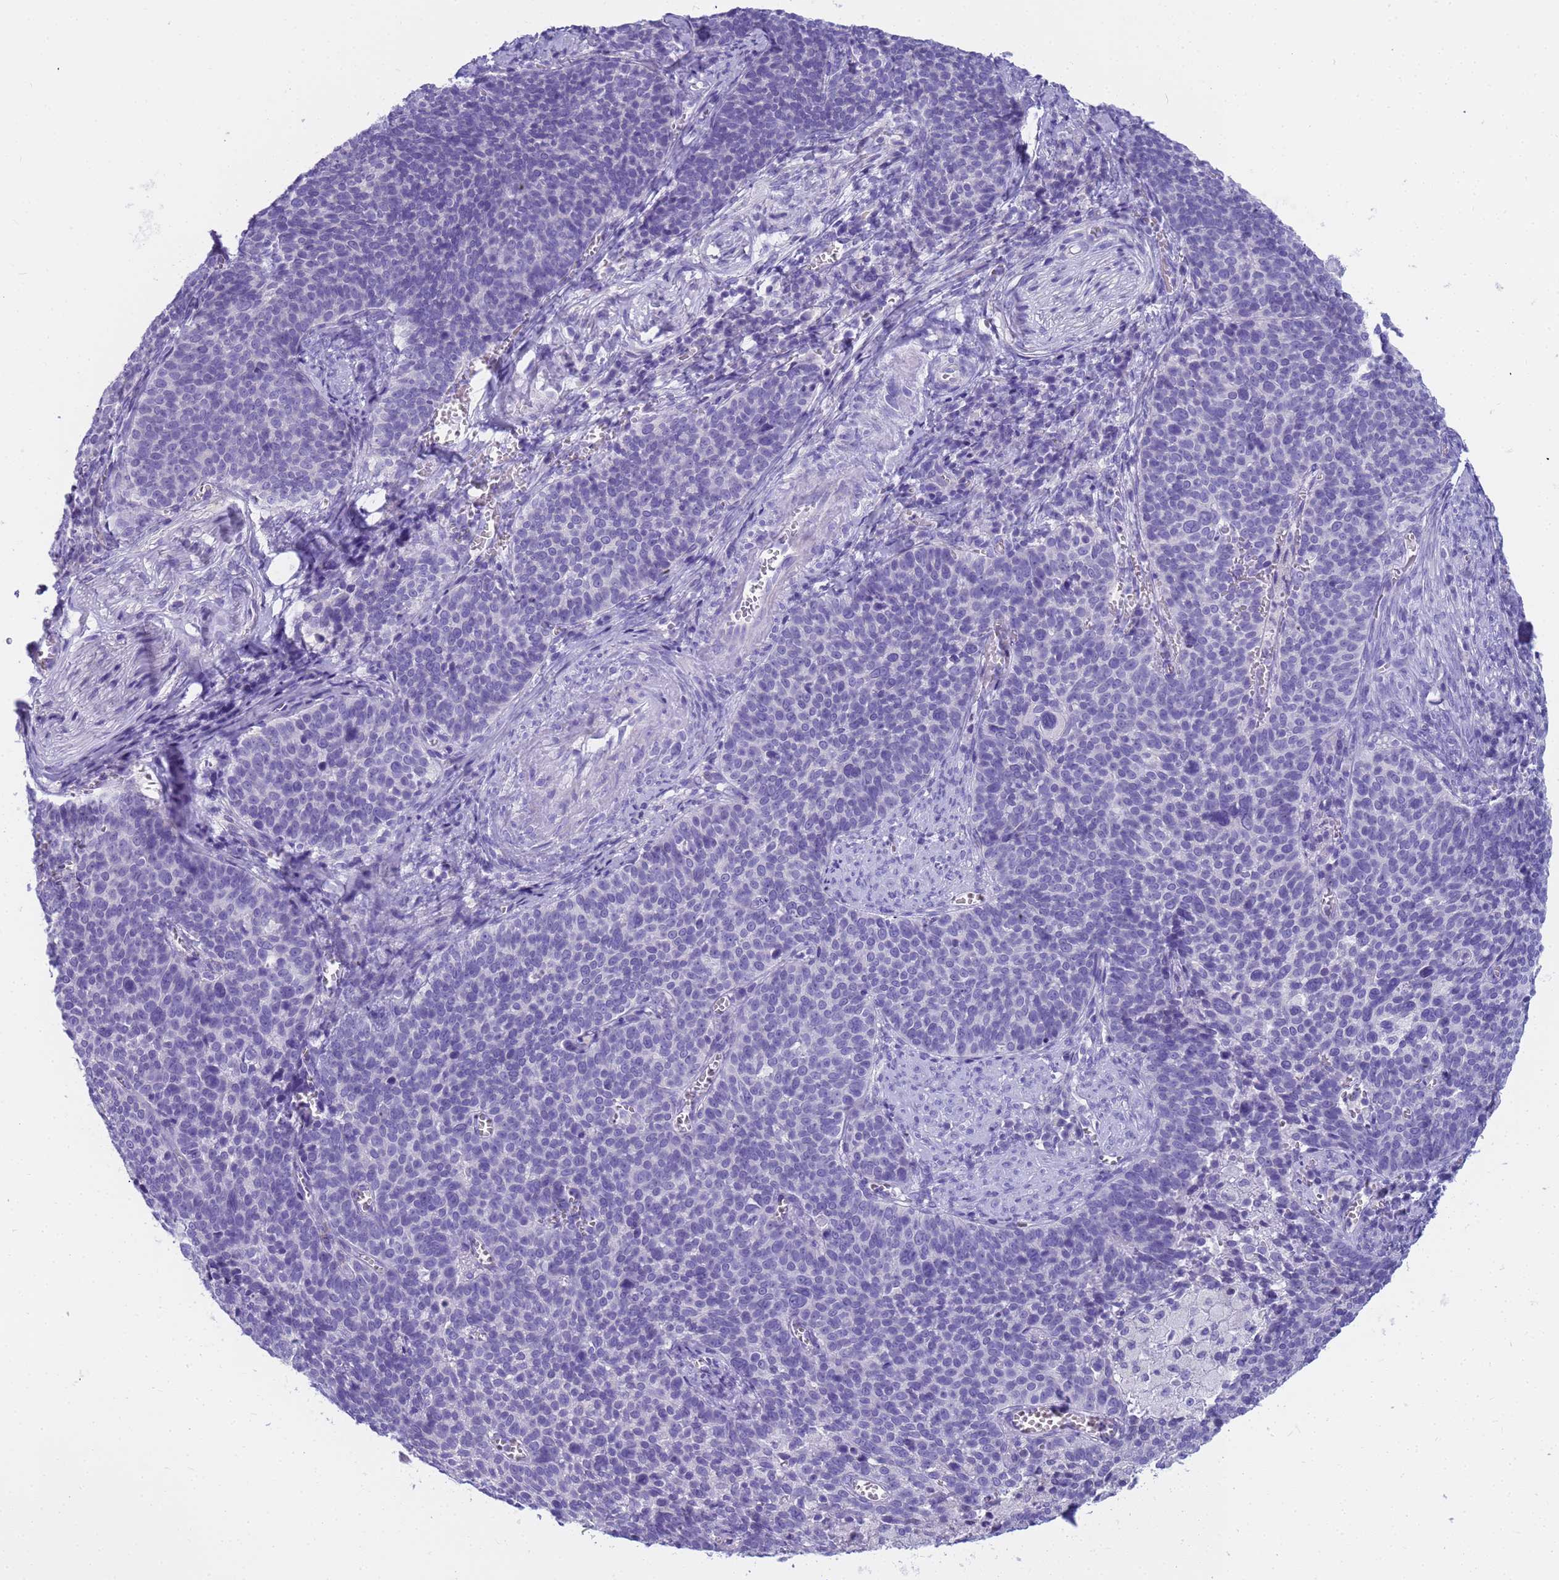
{"staining": {"intensity": "negative", "quantity": "none", "location": "none"}, "tissue": "cervical cancer", "cell_type": "Tumor cells", "image_type": "cancer", "snomed": [{"axis": "morphology", "description": "Normal tissue, NOS"}, {"axis": "morphology", "description": "Squamous cell carcinoma, NOS"}, {"axis": "topography", "description": "Cervix"}], "caption": "IHC micrograph of squamous cell carcinoma (cervical) stained for a protein (brown), which displays no staining in tumor cells.", "gene": "RNASE2", "patient": {"sex": "female", "age": 39}}